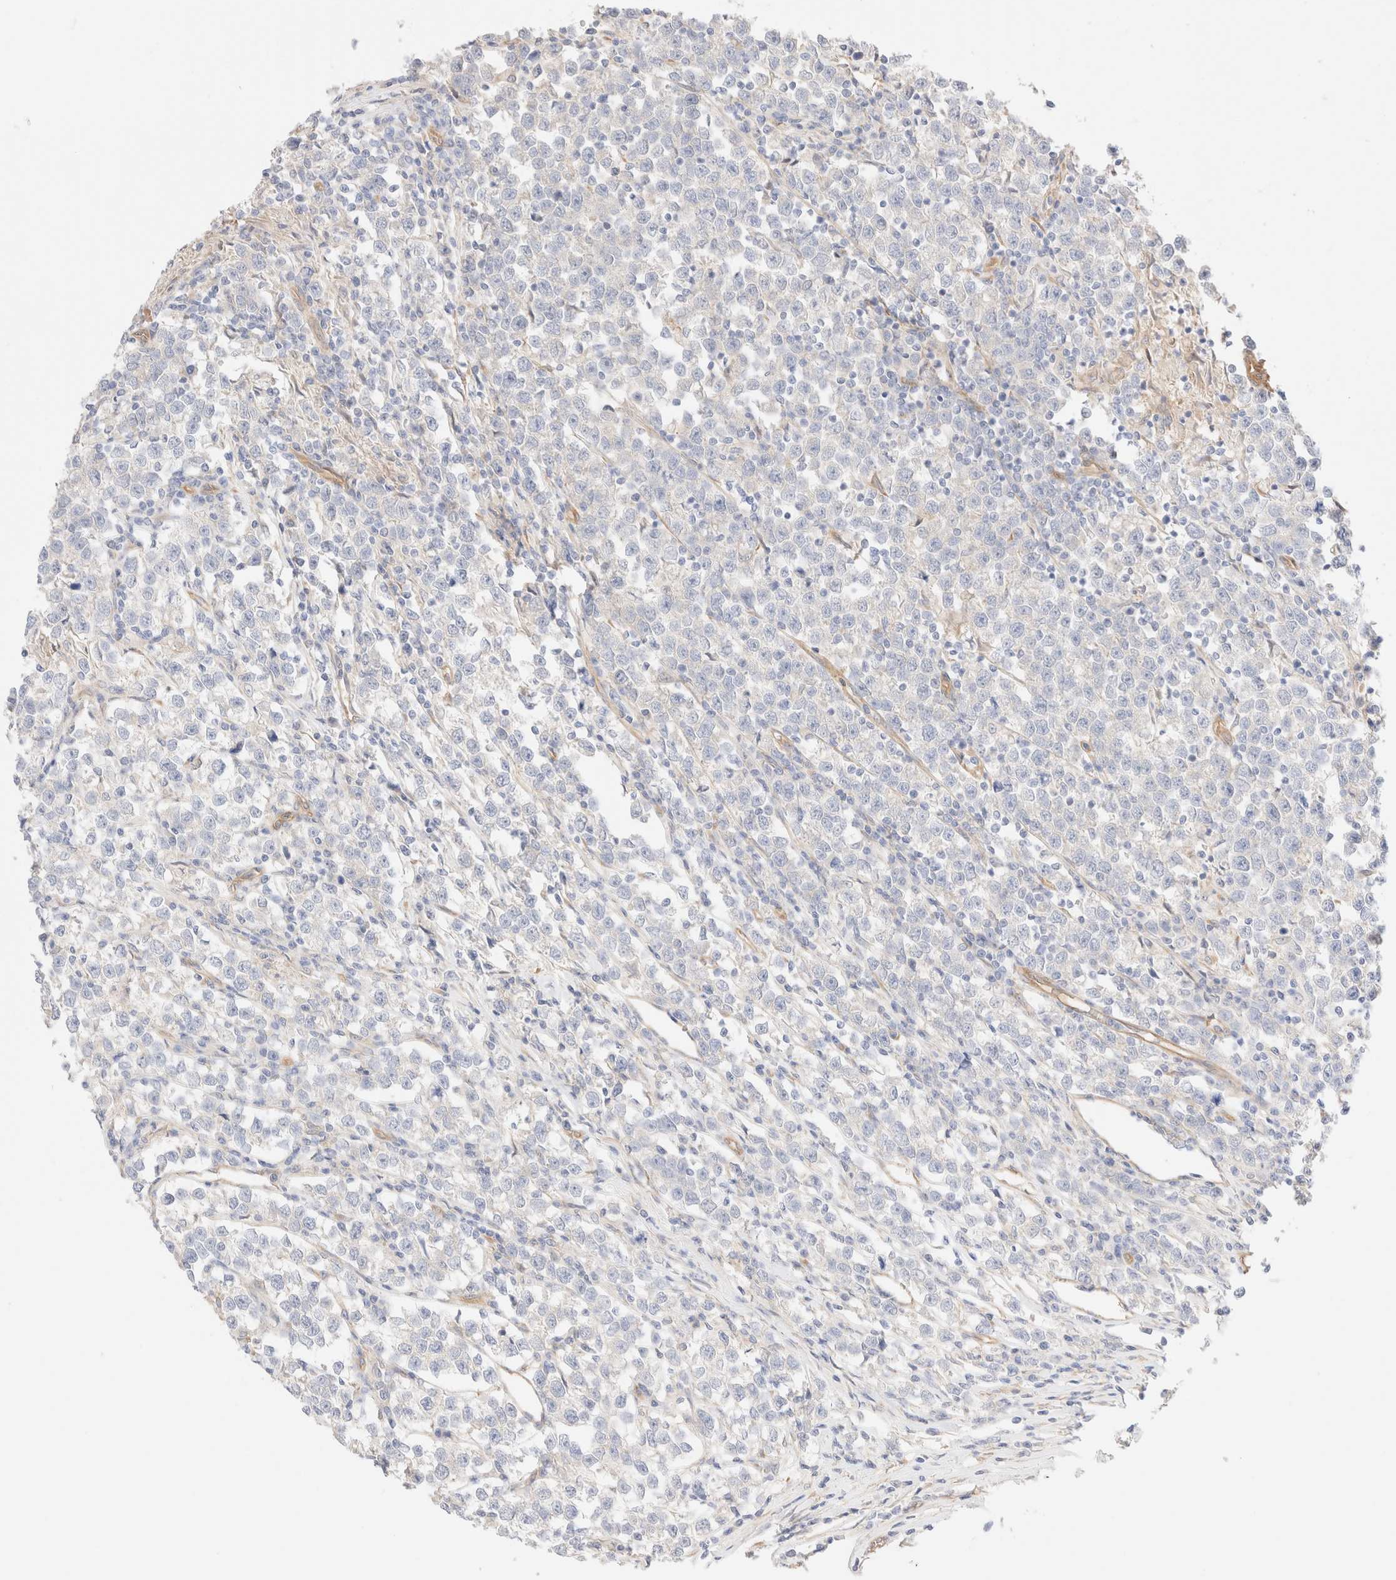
{"staining": {"intensity": "negative", "quantity": "none", "location": "none"}, "tissue": "testis cancer", "cell_type": "Tumor cells", "image_type": "cancer", "snomed": [{"axis": "morphology", "description": "Normal tissue, NOS"}, {"axis": "morphology", "description": "Seminoma, NOS"}, {"axis": "topography", "description": "Testis"}], "caption": "Immunohistochemistry (IHC) image of neoplastic tissue: human testis seminoma stained with DAB (3,3'-diaminobenzidine) shows no significant protein positivity in tumor cells.", "gene": "NIBAN2", "patient": {"sex": "male", "age": 43}}